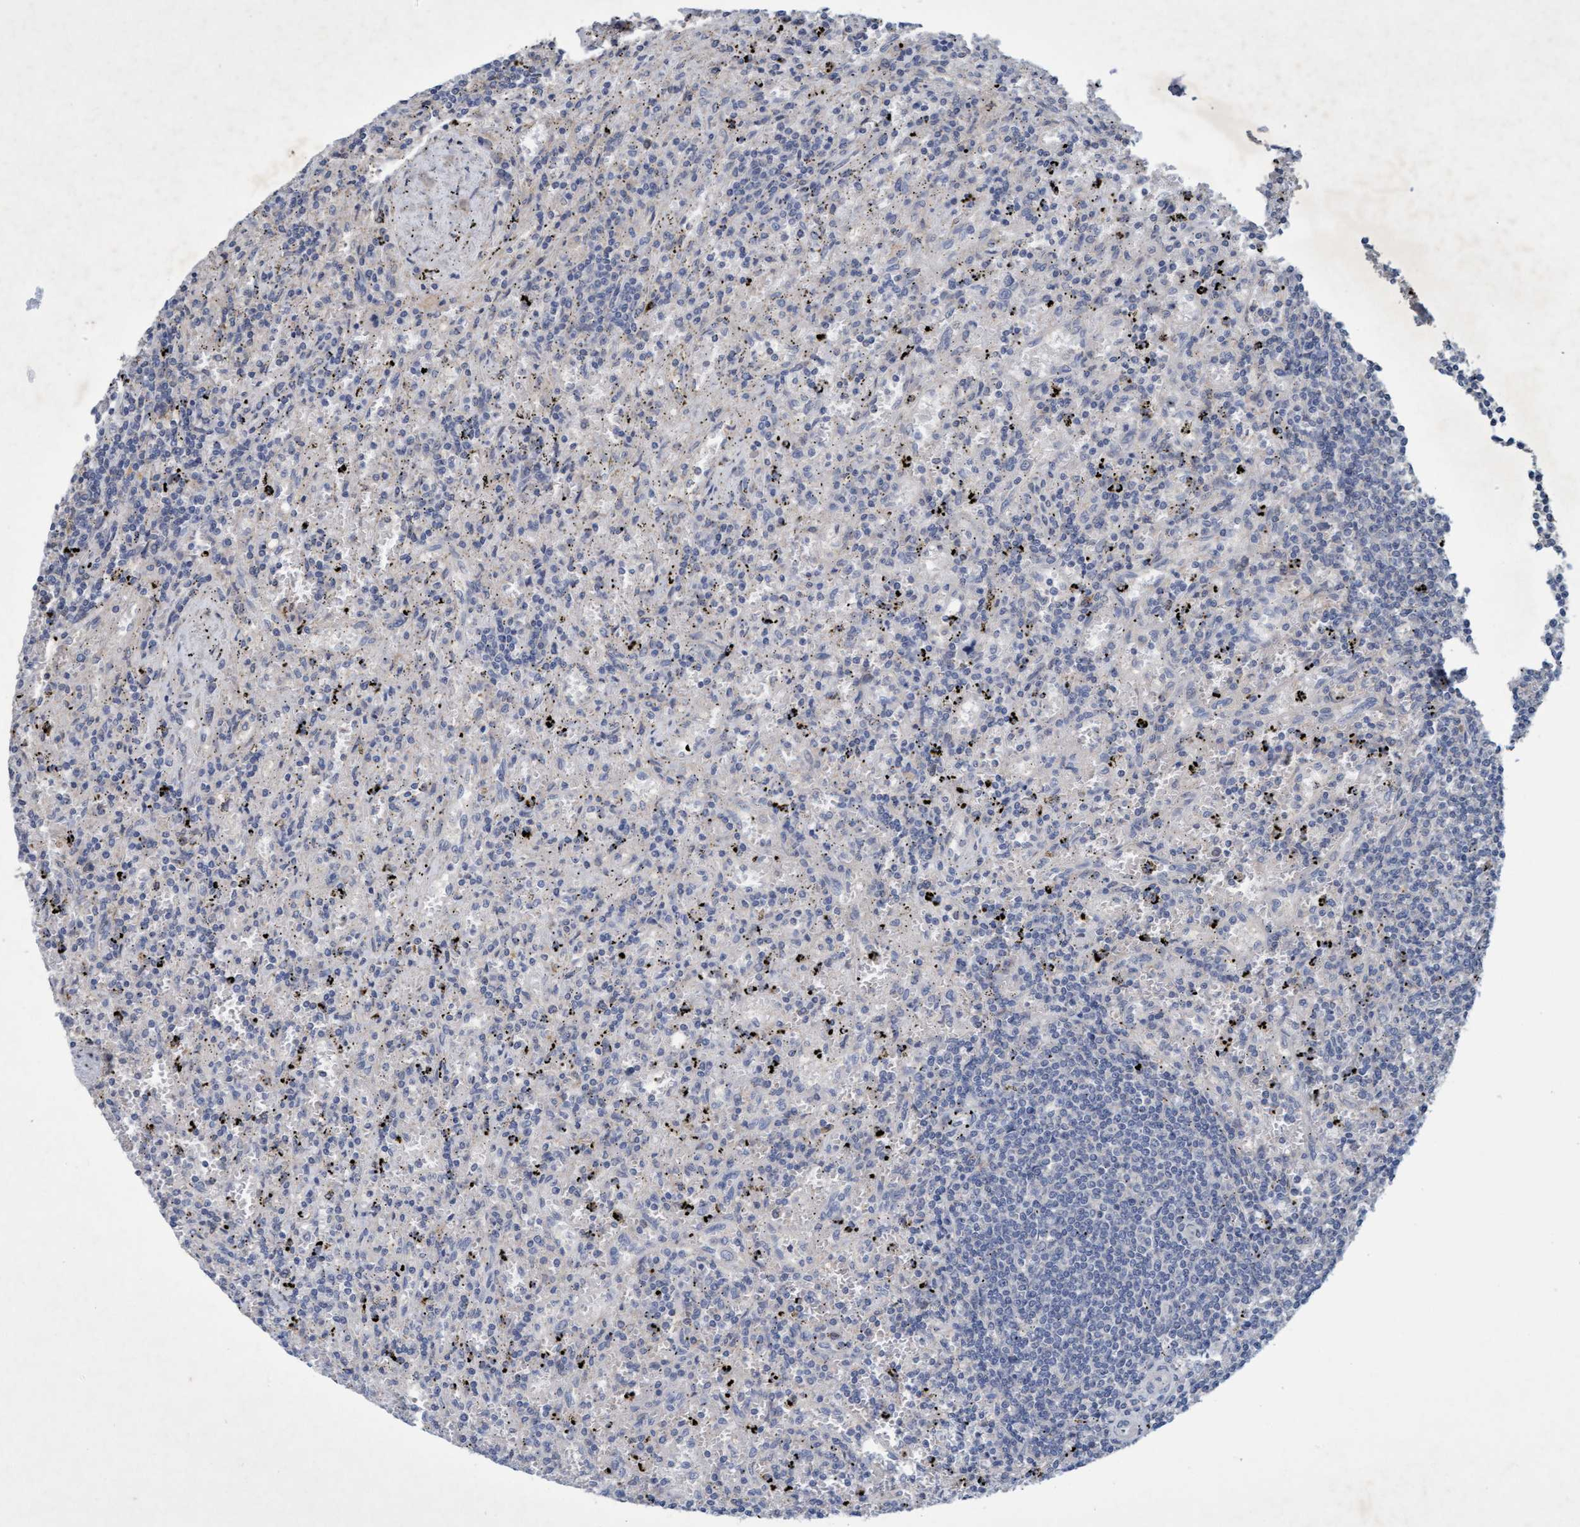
{"staining": {"intensity": "negative", "quantity": "none", "location": "none"}, "tissue": "lymphoma", "cell_type": "Tumor cells", "image_type": "cancer", "snomed": [{"axis": "morphology", "description": "Malignant lymphoma, non-Hodgkin's type, Low grade"}, {"axis": "topography", "description": "Spleen"}], "caption": "The micrograph exhibits no significant expression in tumor cells of lymphoma. (Brightfield microscopy of DAB (3,3'-diaminobenzidine) immunohistochemistry (IHC) at high magnification).", "gene": "ZNF677", "patient": {"sex": "male", "age": 76}}